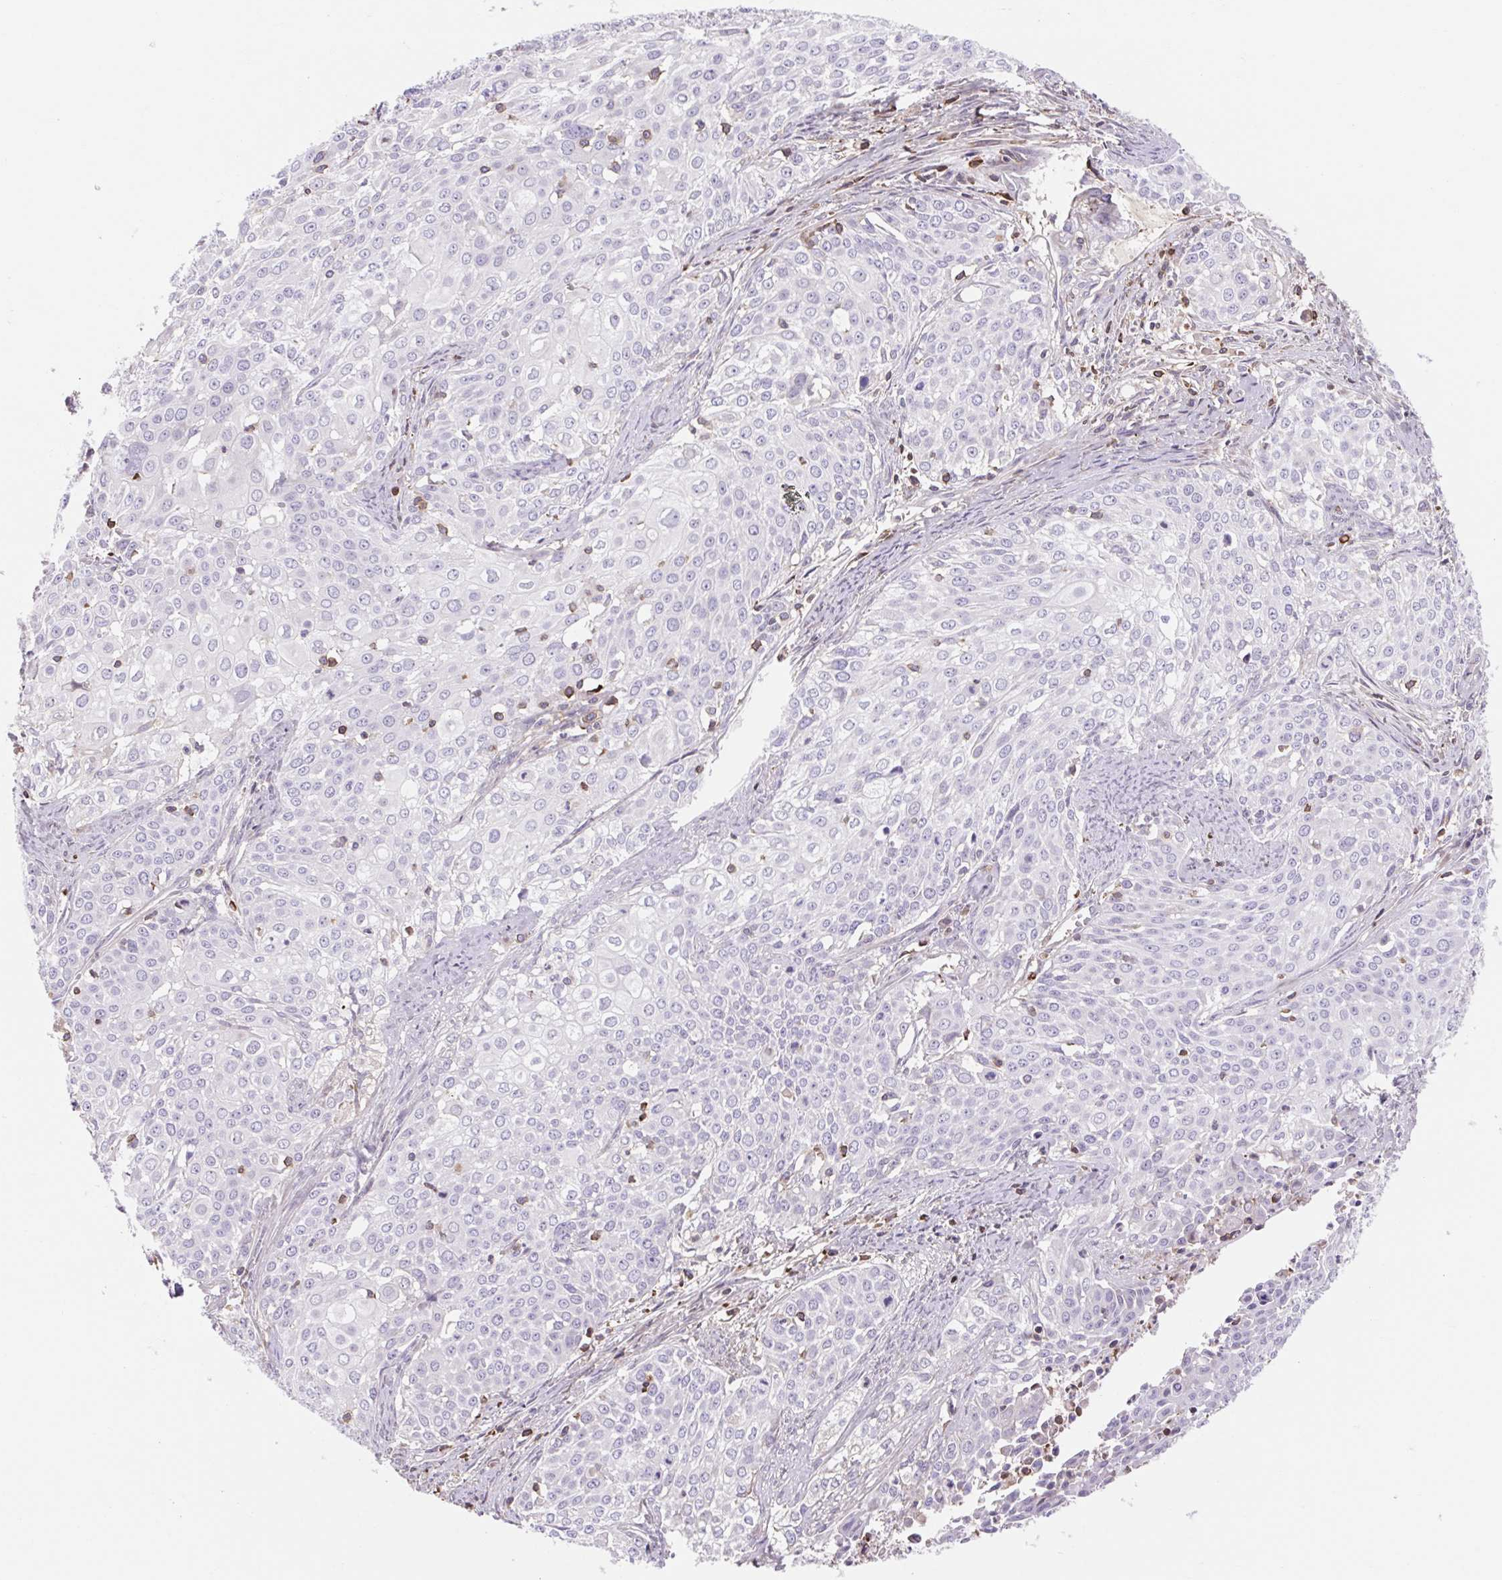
{"staining": {"intensity": "negative", "quantity": "none", "location": "none"}, "tissue": "cervical cancer", "cell_type": "Tumor cells", "image_type": "cancer", "snomed": [{"axis": "morphology", "description": "Squamous cell carcinoma, NOS"}, {"axis": "topography", "description": "Cervix"}], "caption": "This is a image of immunohistochemistry staining of cervical squamous cell carcinoma, which shows no positivity in tumor cells.", "gene": "TPRG1", "patient": {"sex": "female", "age": 39}}